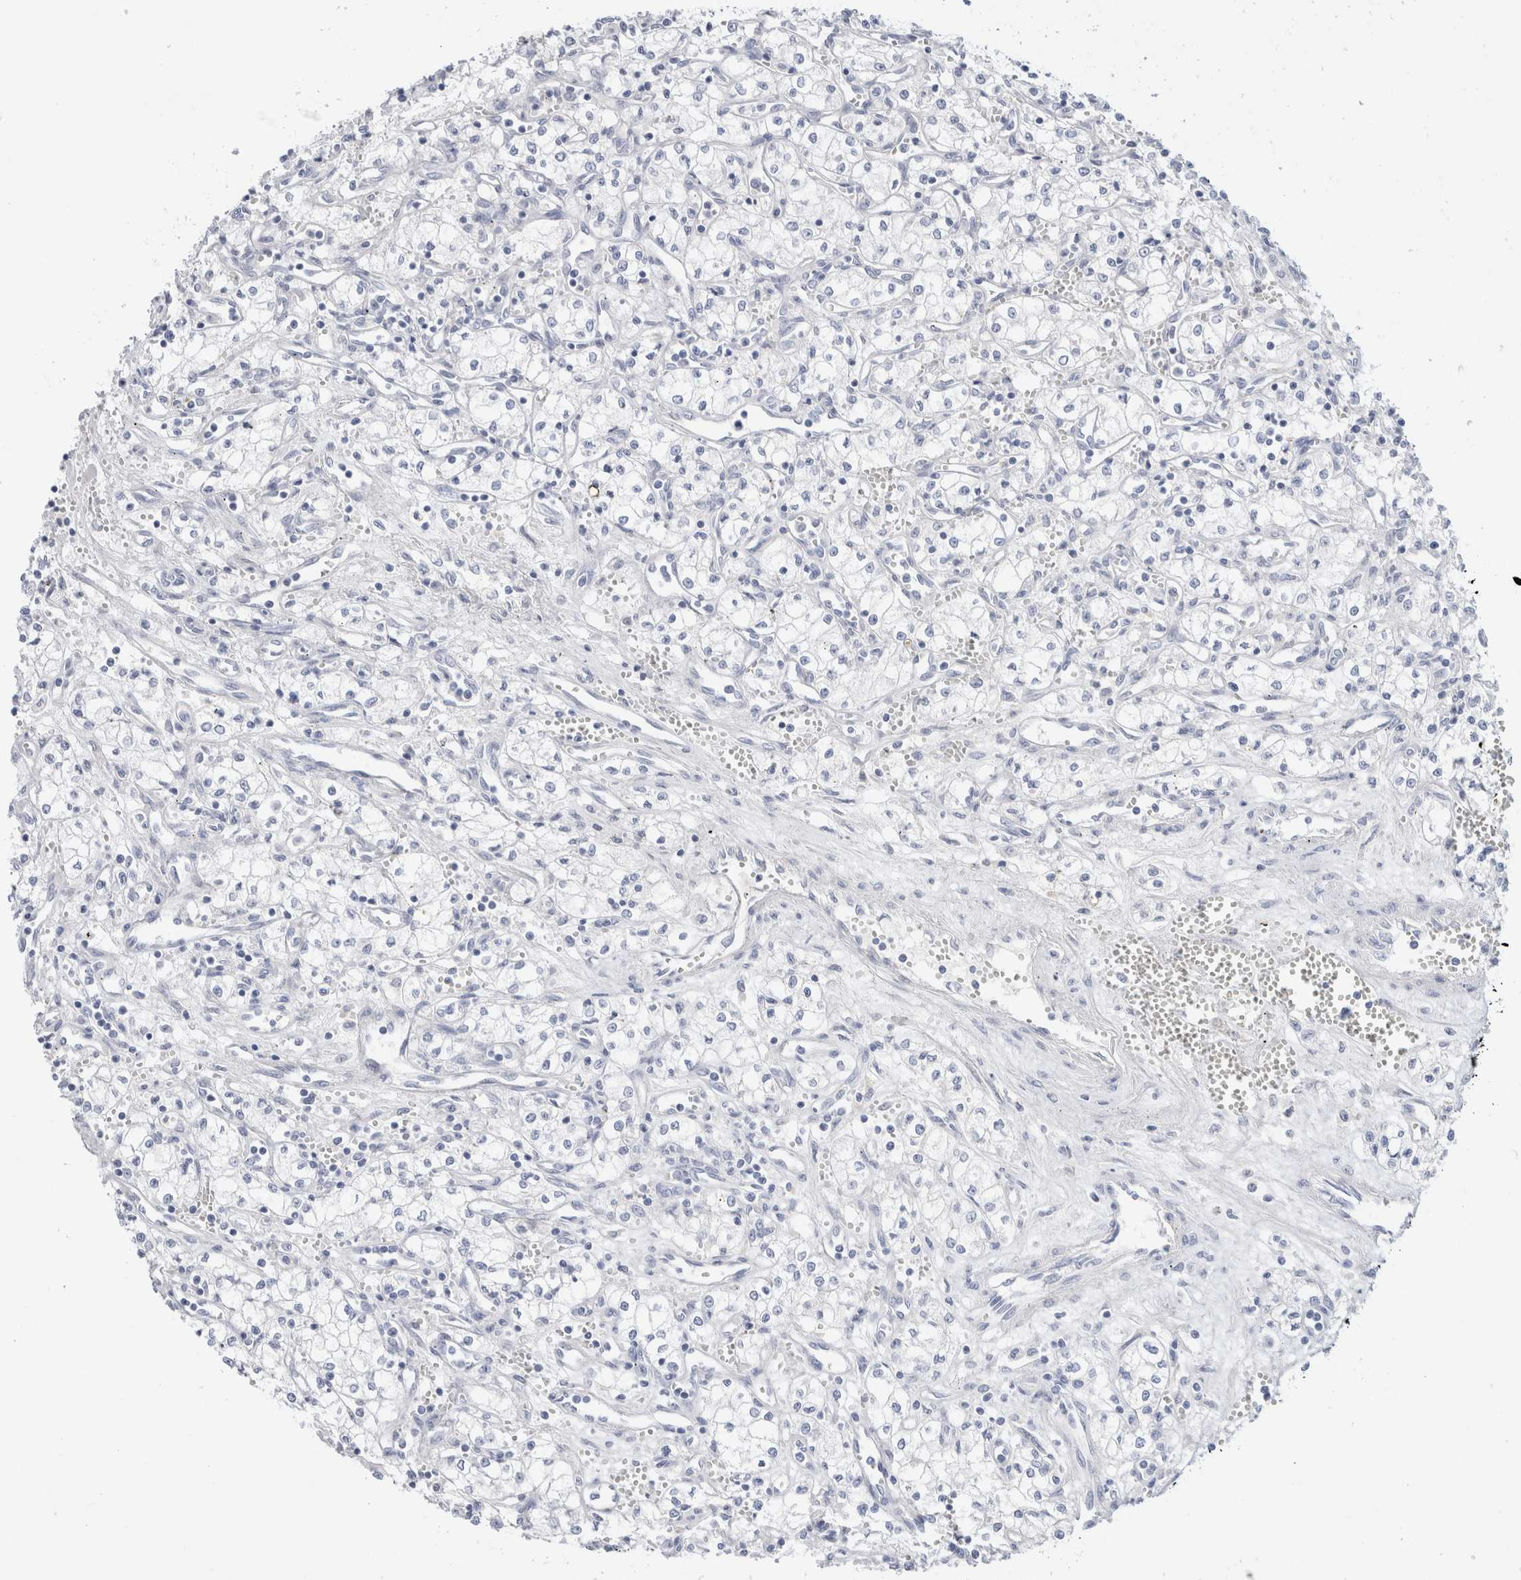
{"staining": {"intensity": "negative", "quantity": "none", "location": "none"}, "tissue": "renal cancer", "cell_type": "Tumor cells", "image_type": "cancer", "snomed": [{"axis": "morphology", "description": "Adenocarcinoma, NOS"}, {"axis": "topography", "description": "Kidney"}], "caption": "Immunohistochemistry of human renal adenocarcinoma shows no positivity in tumor cells.", "gene": "GADD45G", "patient": {"sex": "male", "age": 59}}